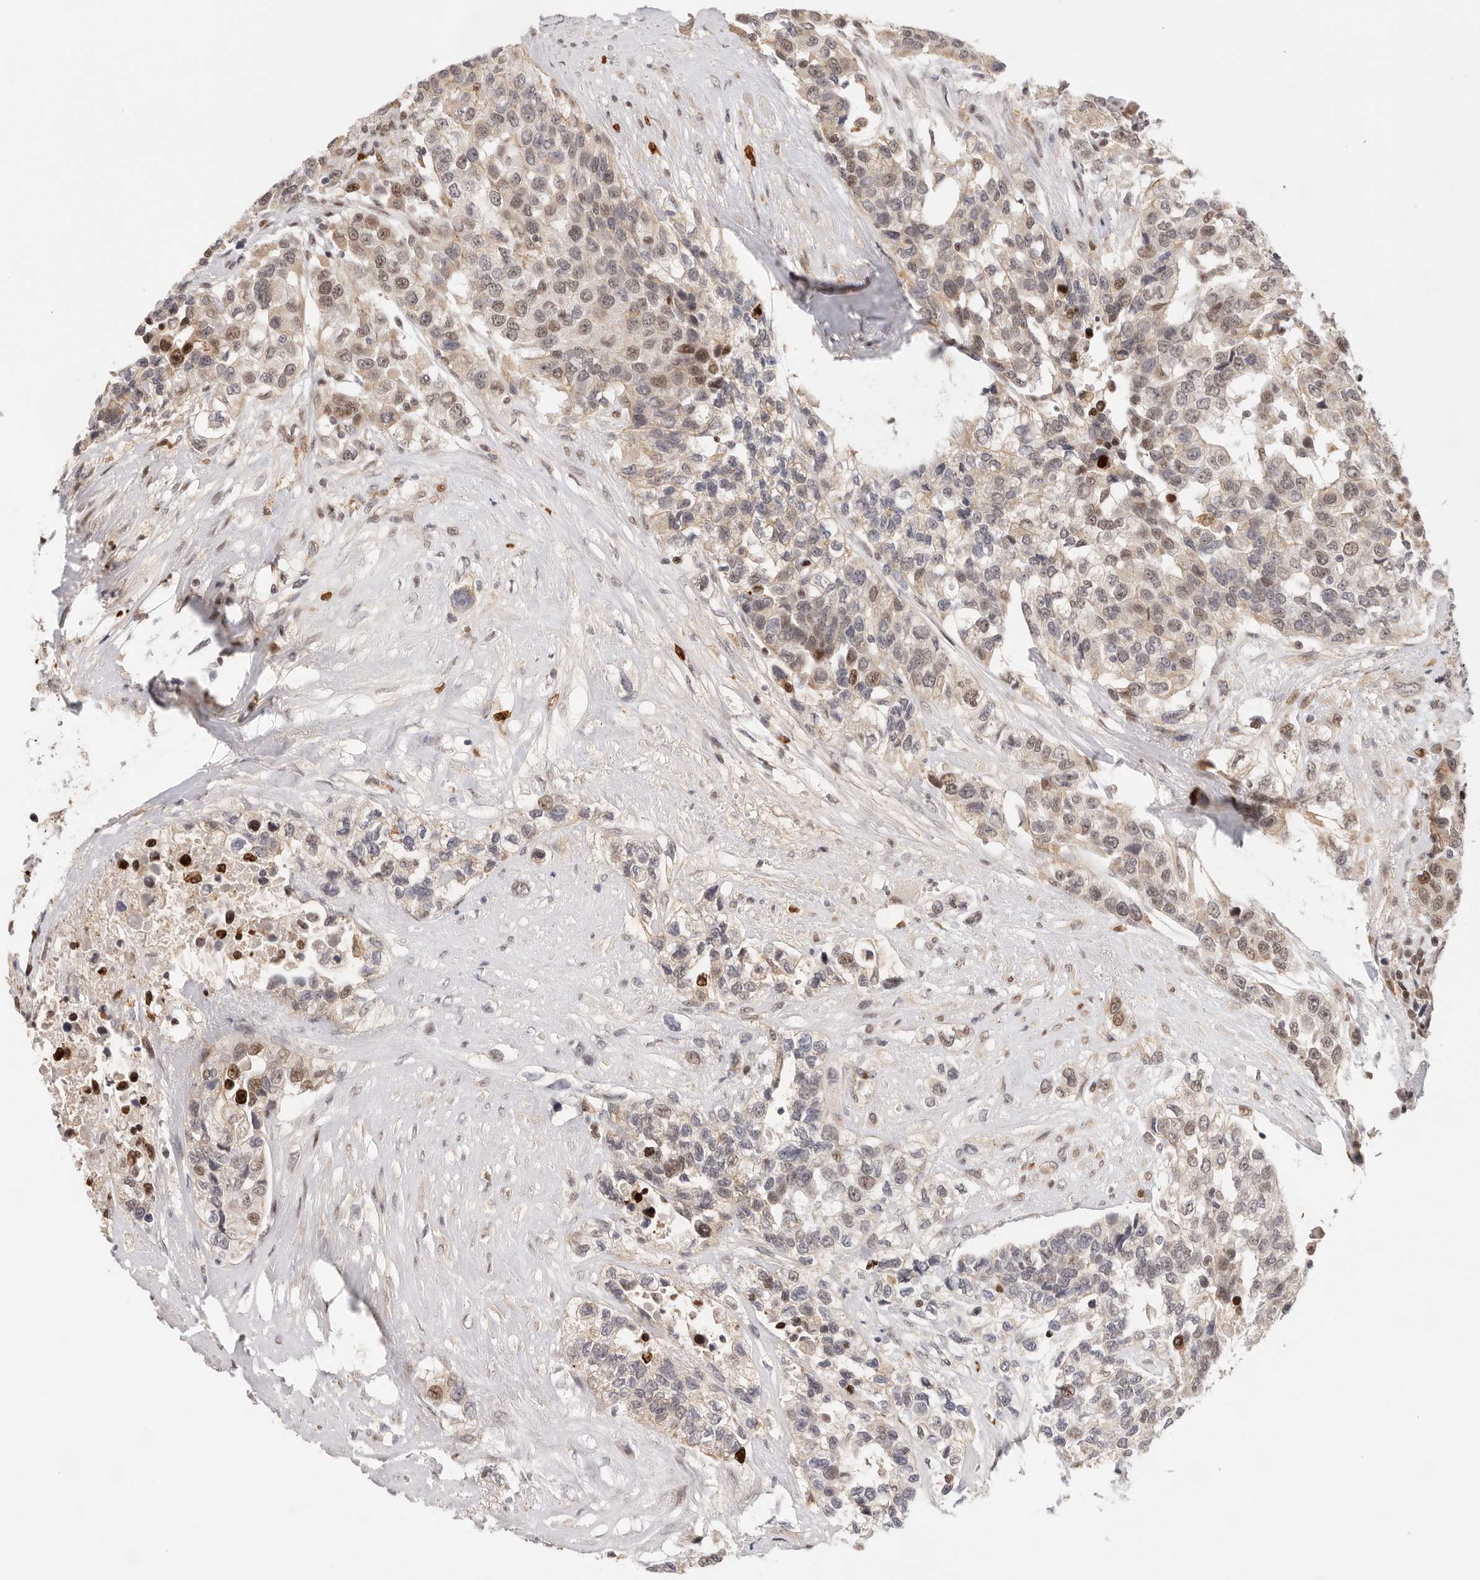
{"staining": {"intensity": "moderate", "quantity": "<25%", "location": "nuclear"}, "tissue": "urothelial cancer", "cell_type": "Tumor cells", "image_type": "cancer", "snomed": [{"axis": "morphology", "description": "Urothelial carcinoma, High grade"}, {"axis": "topography", "description": "Urinary bladder"}], "caption": "A high-resolution photomicrograph shows immunohistochemistry (IHC) staining of high-grade urothelial carcinoma, which displays moderate nuclear staining in approximately <25% of tumor cells.", "gene": "AFDN", "patient": {"sex": "female", "age": 80}}